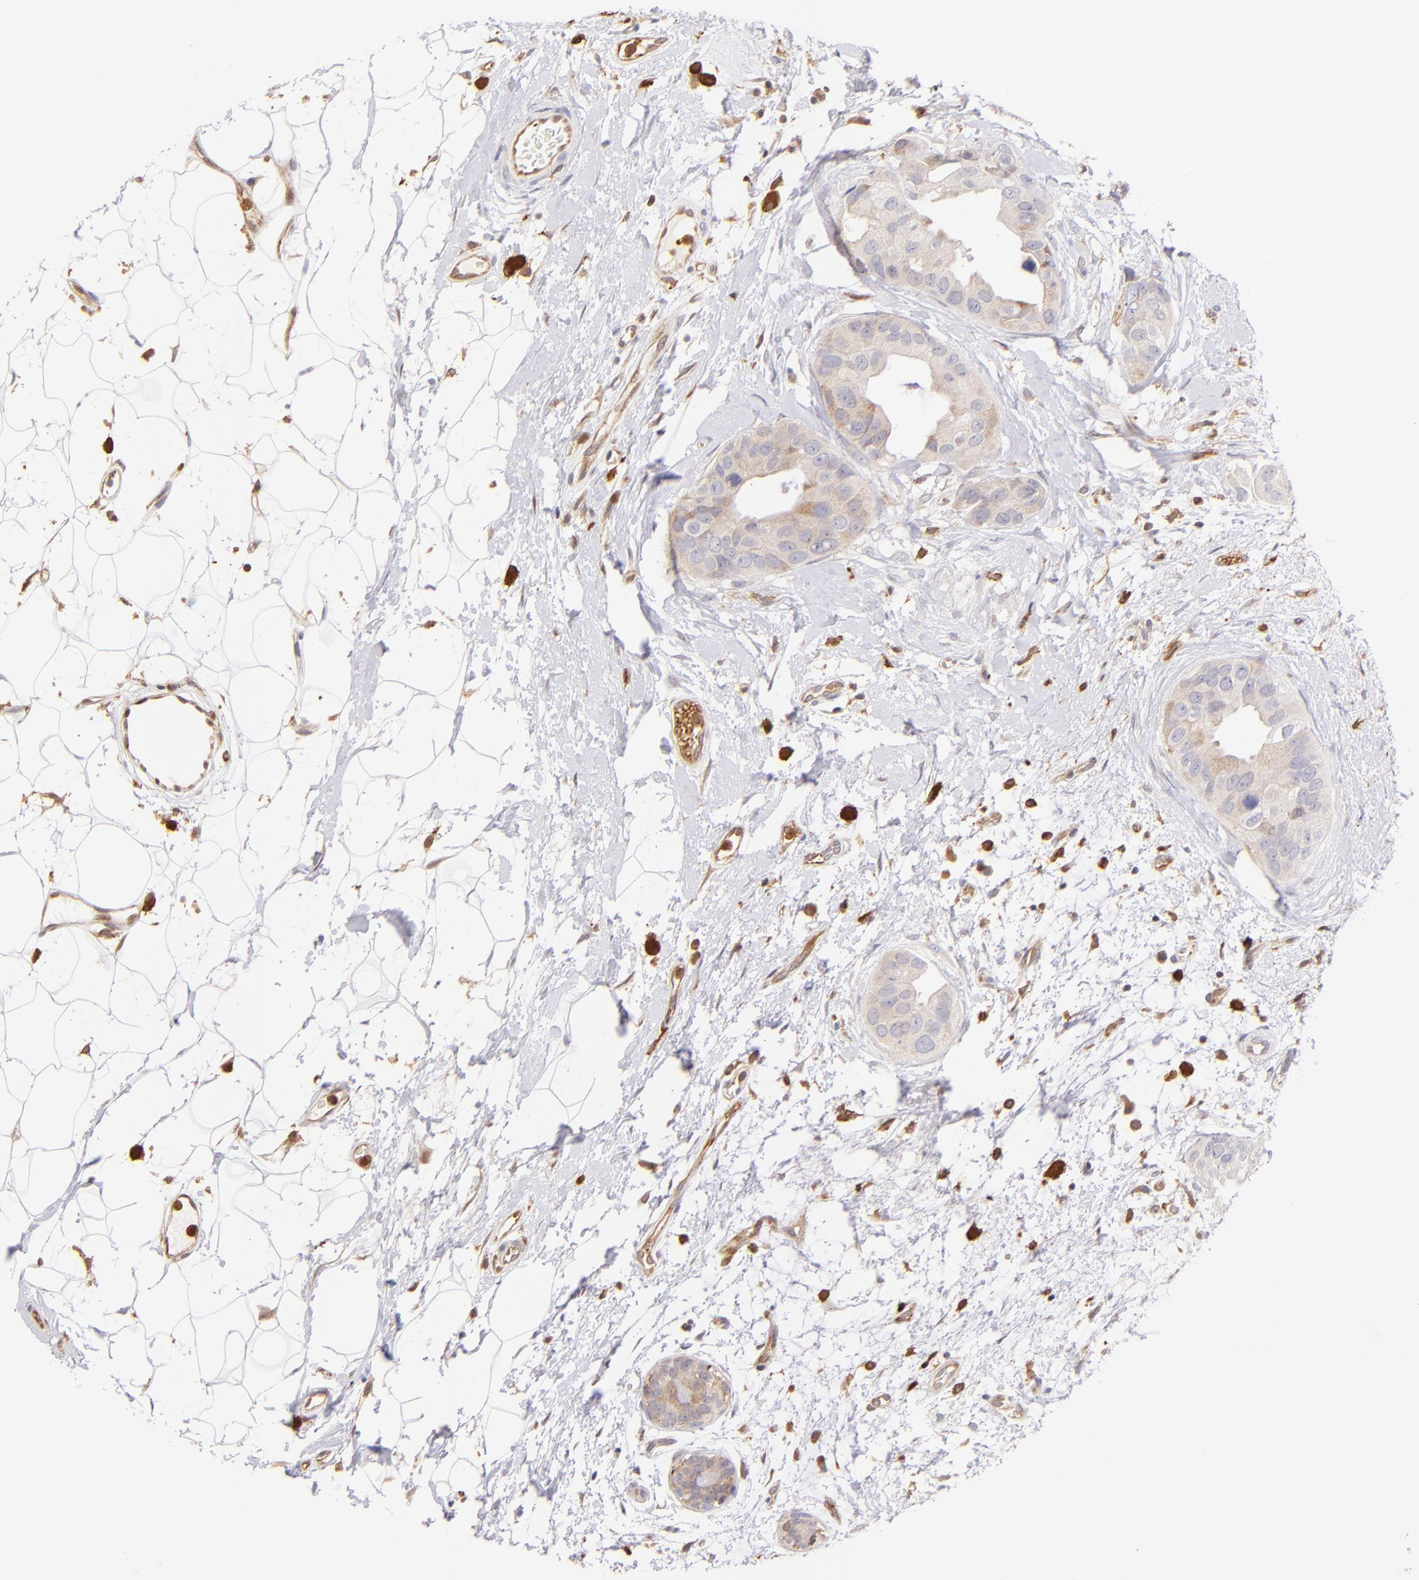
{"staining": {"intensity": "weak", "quantity": ">75%", "location": "cytoplasmic/membranous"}, "tissue": "breast cancer", "cell_type": "Tumor cells", "image_type": "cancer", "snomed": [{"axis": "morphology", "description": "Duct carcinoma"}, {"axis": "topography", "description": "Breast"}], "caption": "Weak cytoplasmic/membranous protein positivity is present in about >75% of tumor cells in breast cancer.", "gene": "BTK", "patient": {"sex": "female", "age": 40}}